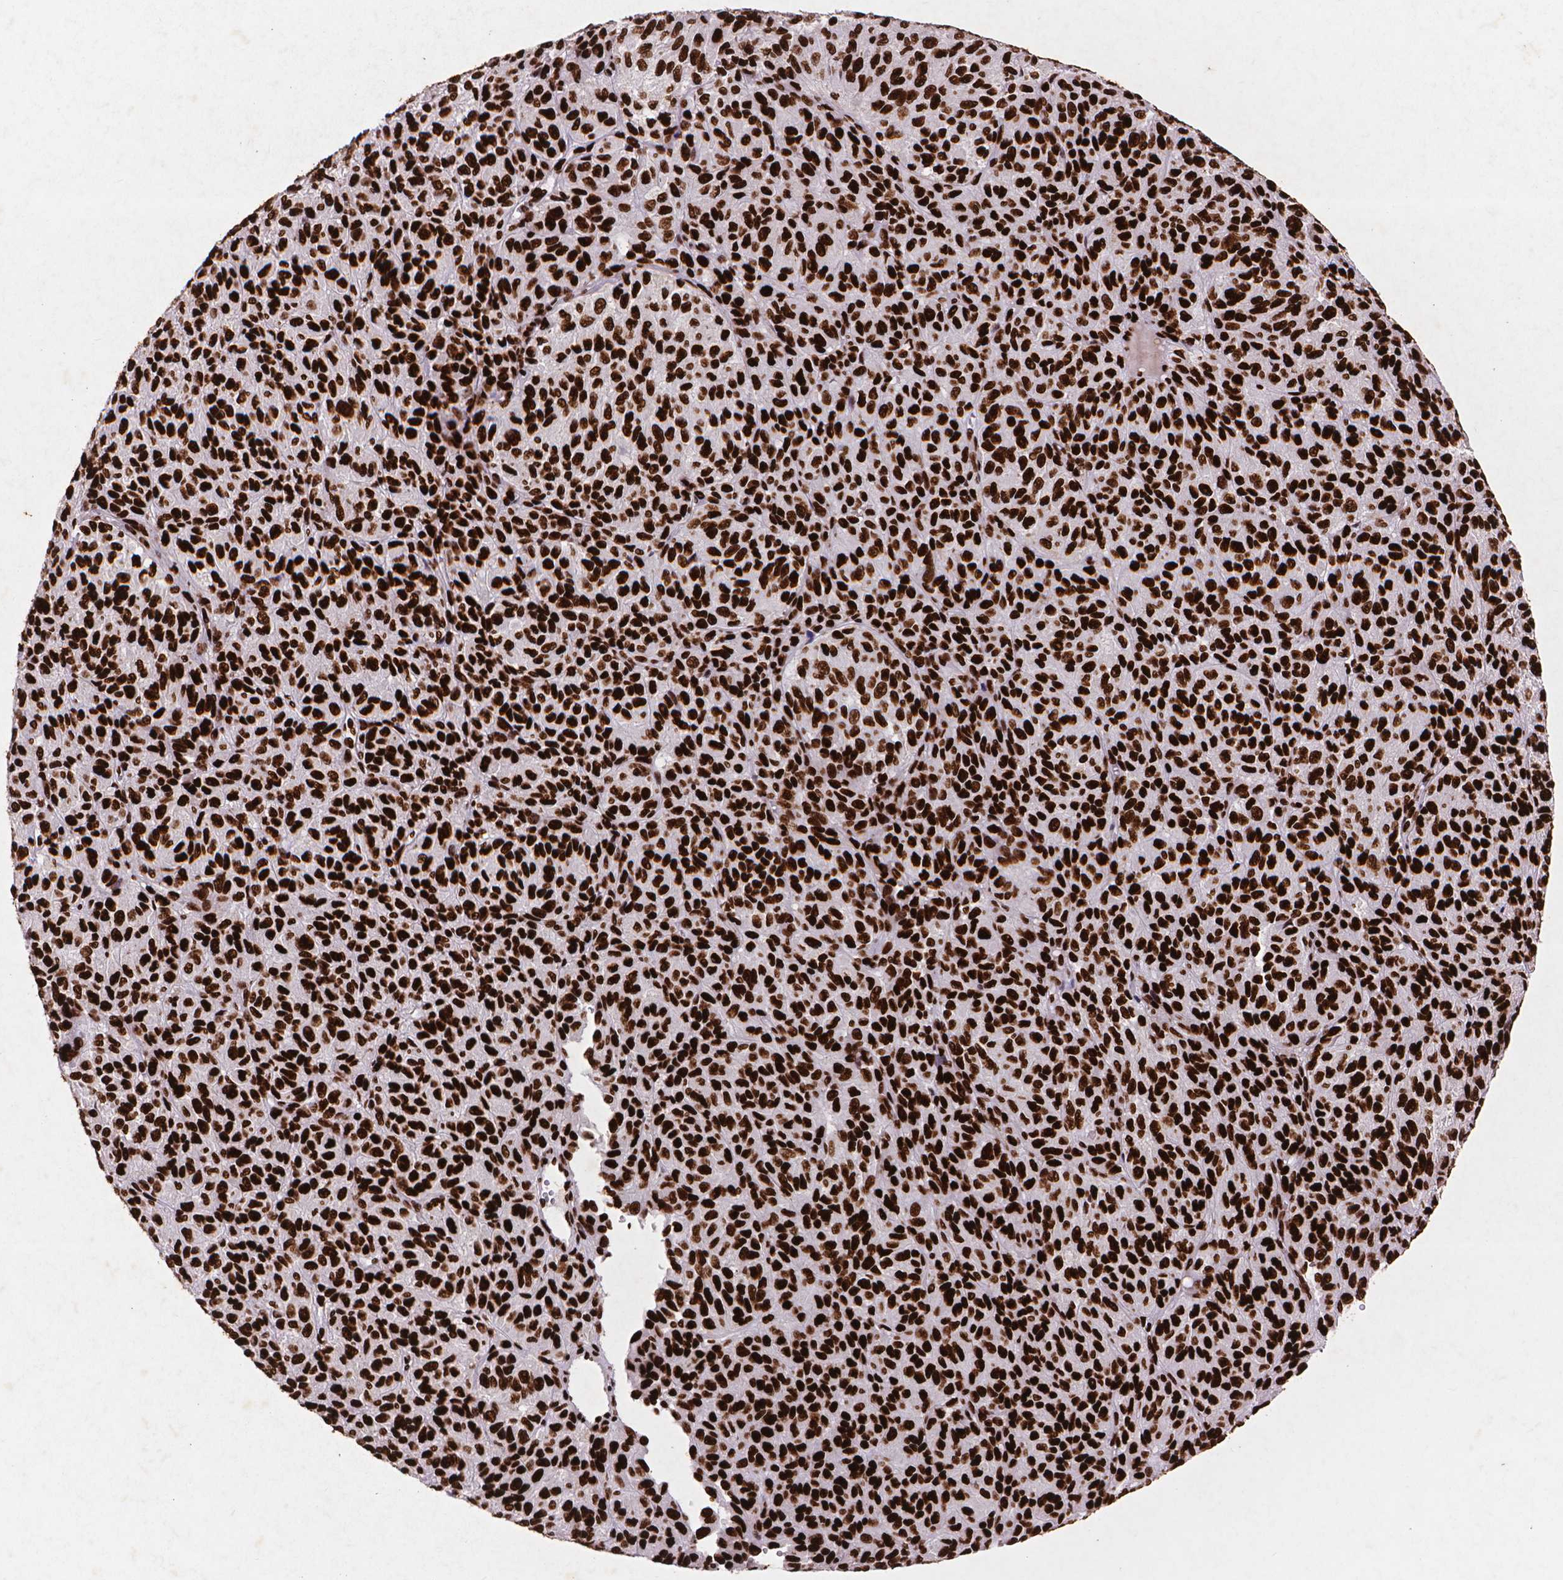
{"staining": {"intensity": "strong", "quantity": ">75%", "location": "nuclear"}, "tissue": "melanoma", "cell_type": "Tumor cells", "image_type": "cancer", "snomed": [{"axis": "morphology", "description": "Malignant melanoma, Metastatic site"}, {"axis": "topography", "description": "Brain"}], "caption": "DAB (3,3'-diaminobenzidine) immunohistochemical staining of human malignant melanoma (metastatic site) shows strong nuclear protein staining in approximately >75% of tumor cells.", "gene": "CITED2", "patient": {"sex": "female", "age": 56}}